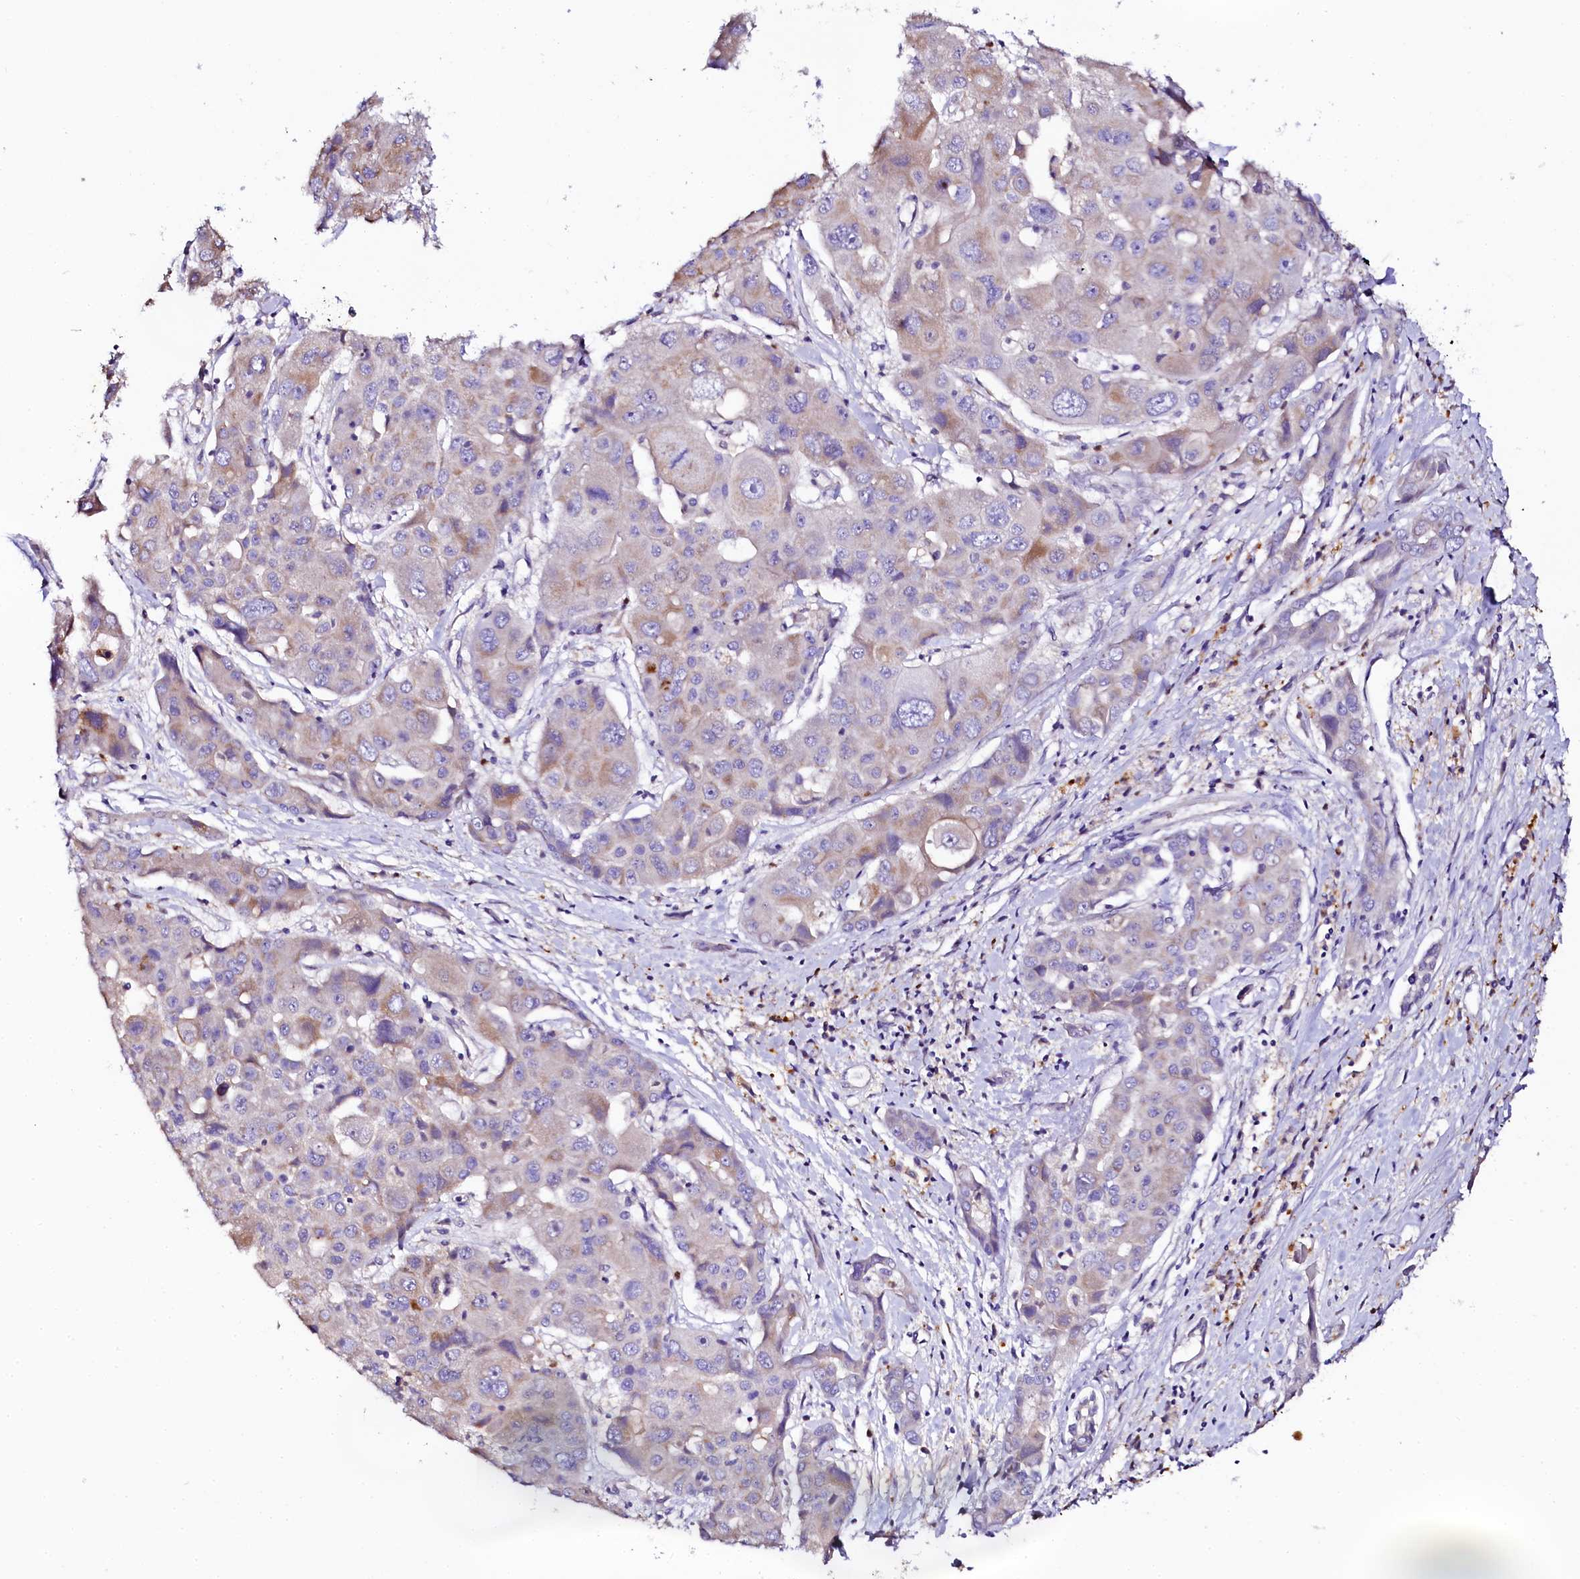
{"staining": {"intensity": "weak", "quantity": "<25%", "location": "cytoplasmic/membranous"}, "tissue": "liver cancer", "cell_type": "Tumor cells", "image_type": "cancer", "snomed": [{"axis": "morphology", "description": "Cholangiocarcinoma"}, {"axis": "topography", "description": "Liver"}], "caption": "The micrograph displays no significant staining in tumor cells of liver cancer (cholangiocarcinoma).", "gene": "NAA16", "patient": {"sex": "male", "age": 67}}